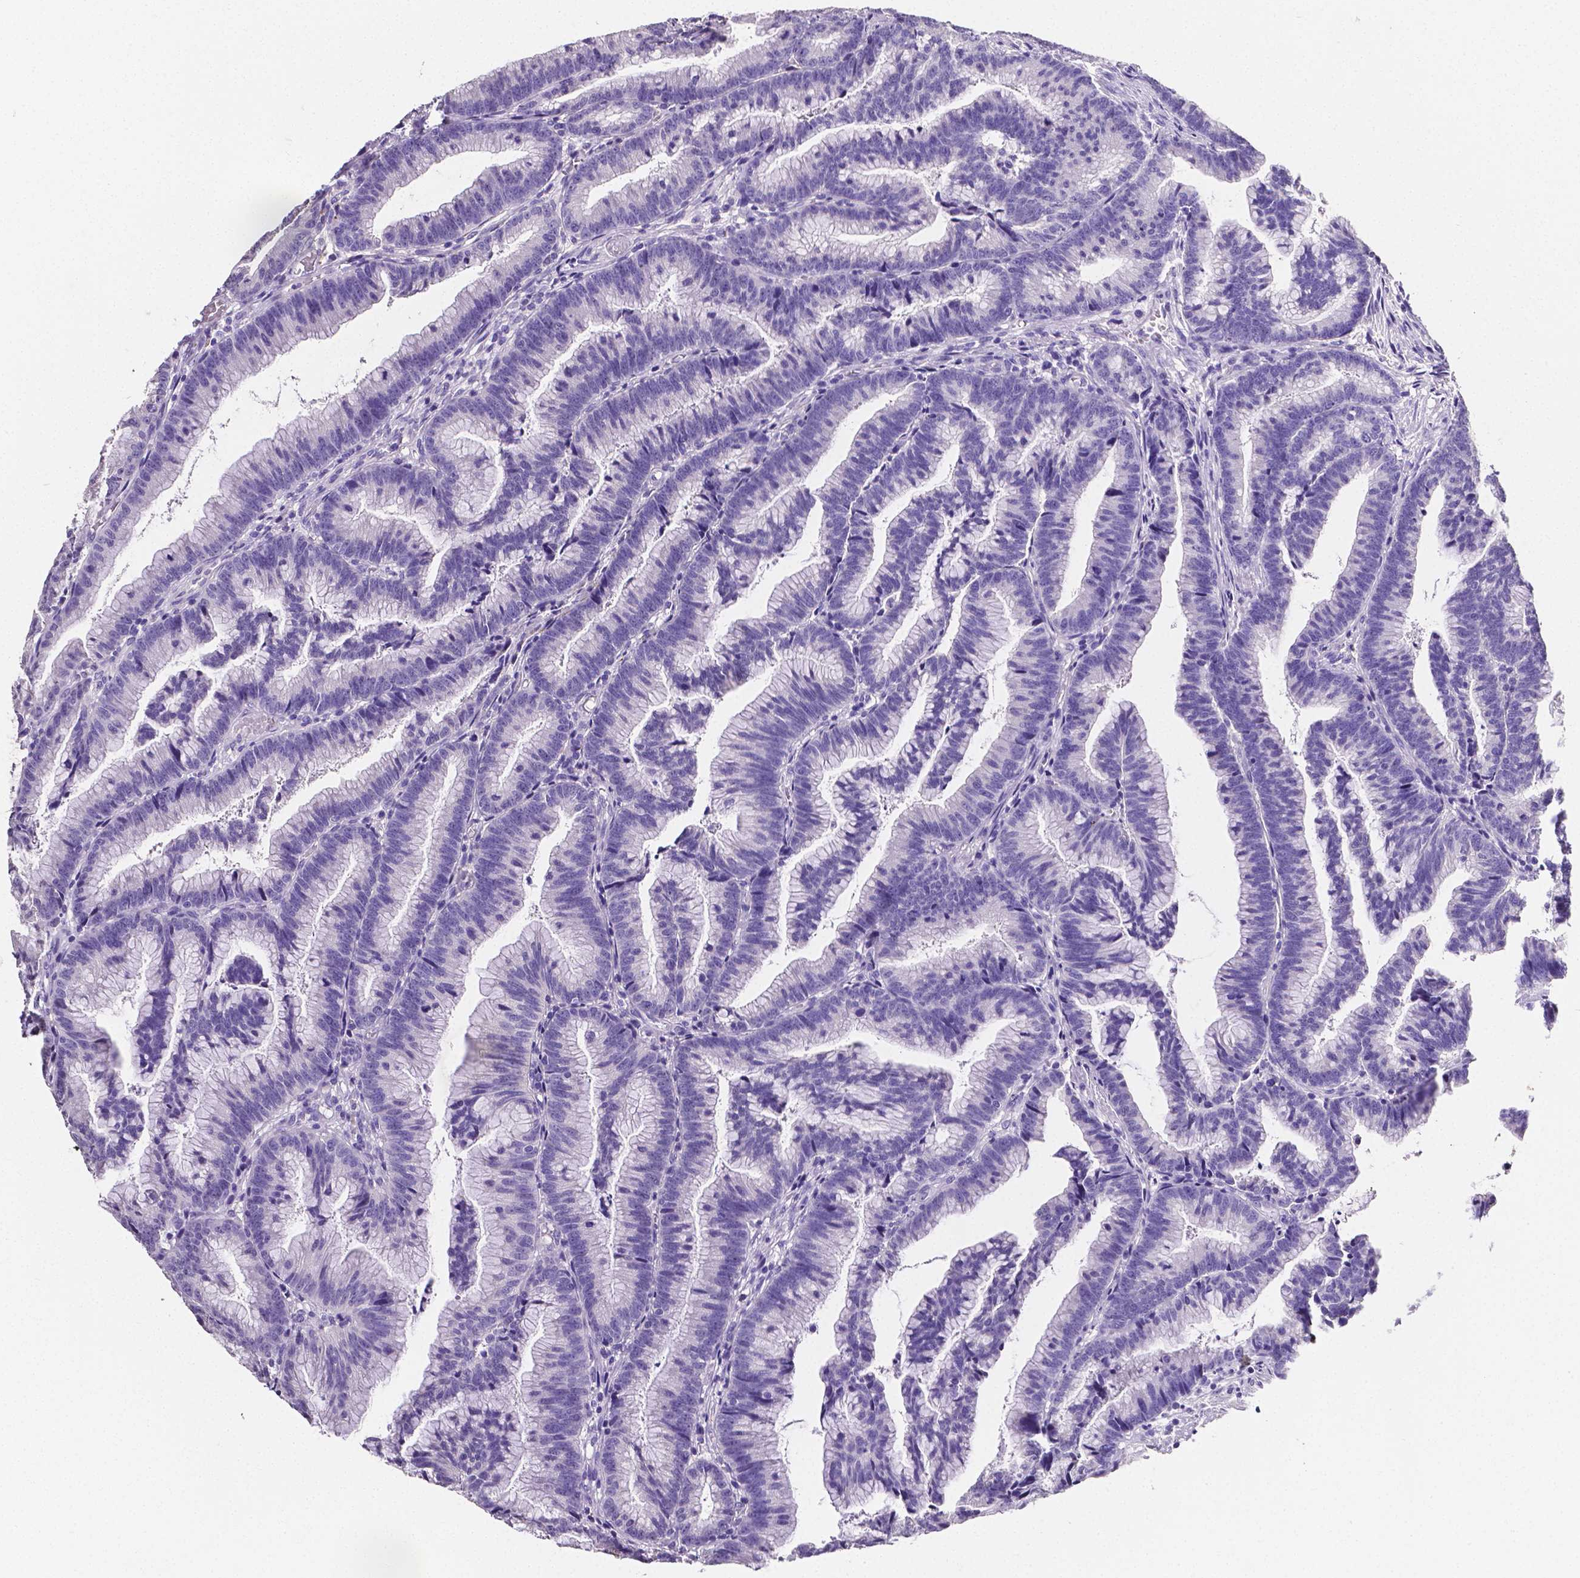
{"staining": {"intensity": "negative", "quantity": "none", "location": "none"}, "tissue": "colorectal cancer", "cell_type": "Tumor cells", "image_type": "cancer", "snomed": [{"axis": "morphology", "description": "Adenocarcinoma, NOS"}, {"axis": "topography", "description": "Colon"}], "caption": "Tumor cells show no significant positivity in adenocarcinoma (colorectal). (Stains: DAB immunohistochemistry with hematoxylin counter stain, Microscopy: brightfield microscopy at high magnification).", "gene": "SLC22A2", "patient": {"sex": "female", "age": 78}}